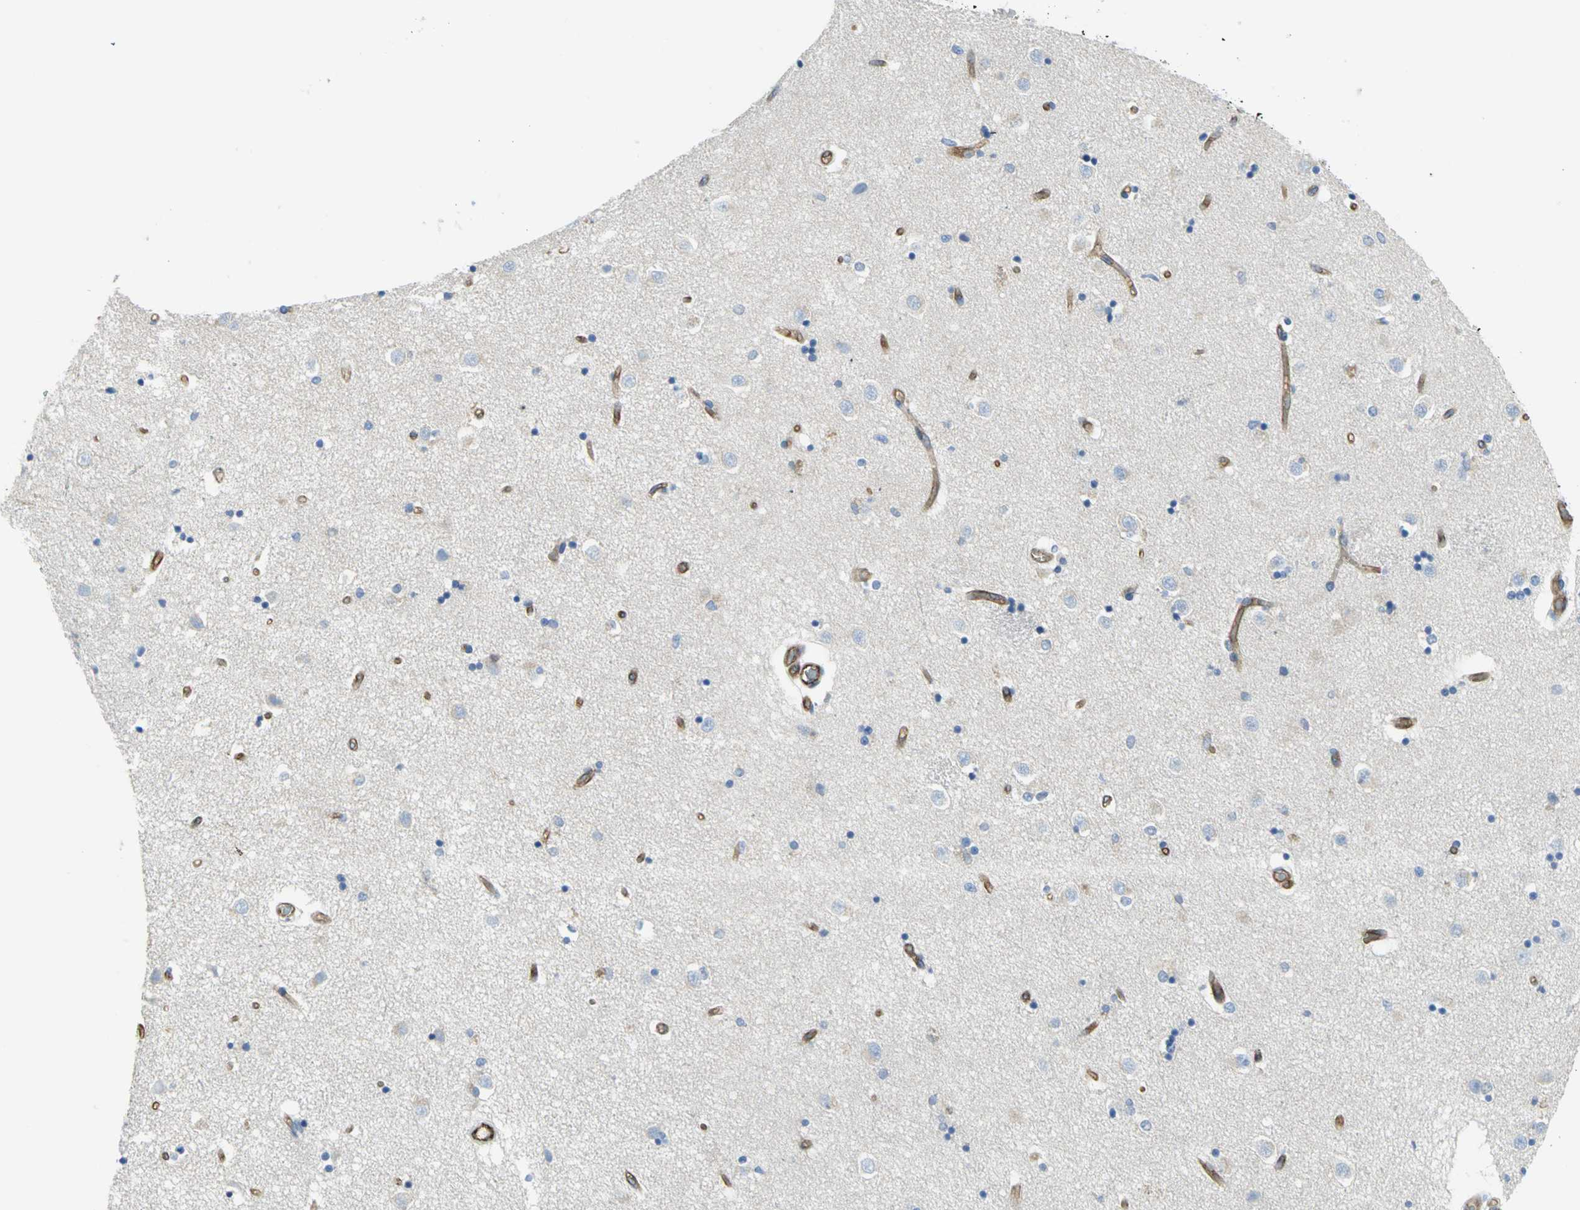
{"staining": {"intensity": "negative", "quantity": "none", "location": "none"}, "tissue": "caudate", "cell_type": "Glial cells", "image_type": "normal", "snomed": [{"axis": "morphology", "description": "Normal tissue, NOS"}, {"axis": "topography", "description": "Lateral ventricle wall"}], "caption": "Immunohistochemistry micrograph of benign caudate: human caudate stained with DAB (3,3'-diaminobenzidine) reveals no significant protein positivity in glial cells.", "gene": "FLNB", "patient": {"sex": "female", "age": 54}}